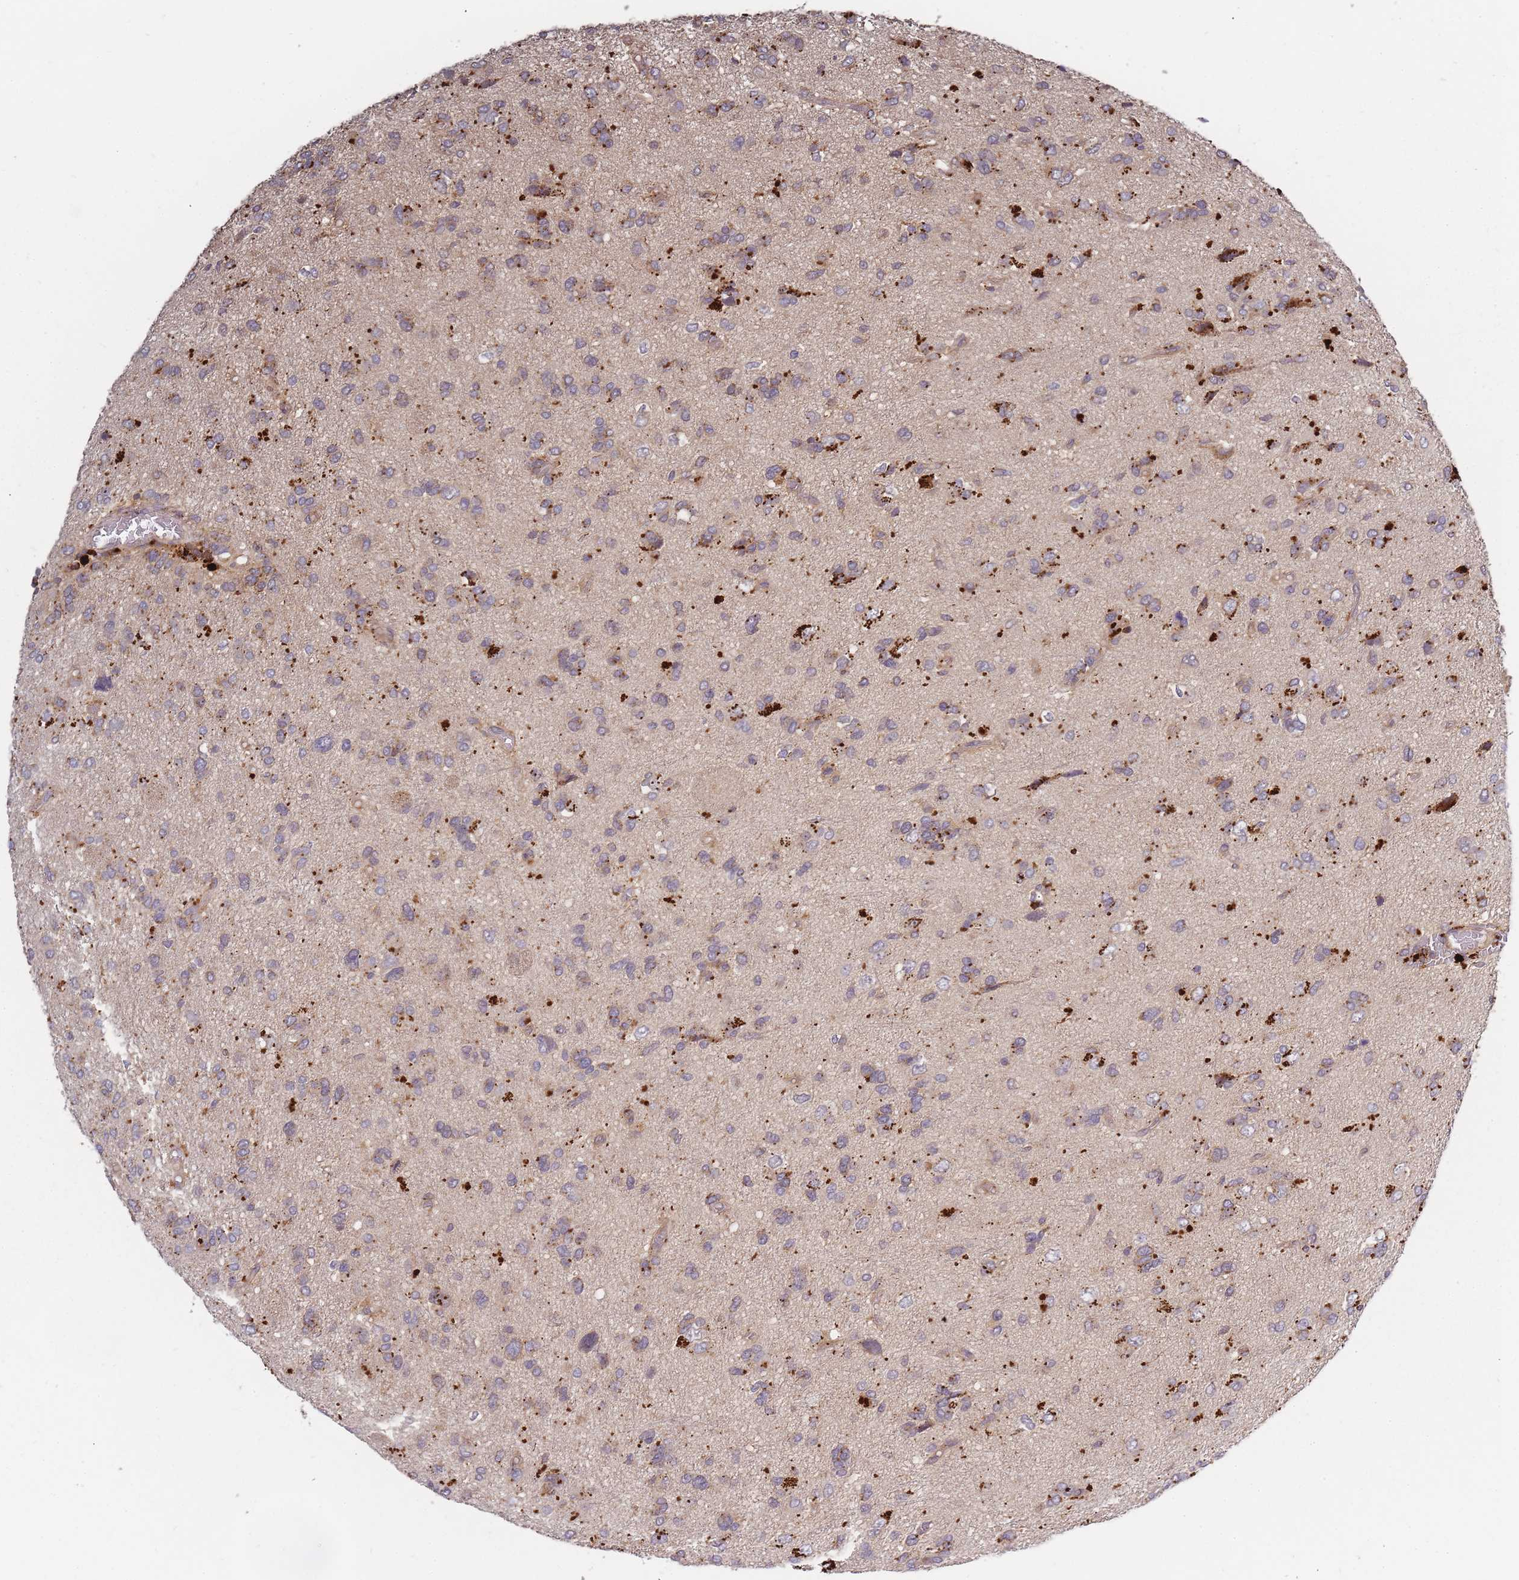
{"staining": {"intensity": "weak", "quantity": ">75%", "location": "cytoplasmic/membranous"}, "tissue": "glioma", "cell_type": "Tumor cells", "image_type": "cancer", "snomed": [{"axis": "morphology", "description": "Glioma, malignant, High grade"}, {"axis": "topography", "description": "Brain"}], "caption": "Immunohistochemical staining of malignant high-grade glioma displays low levels of weak cytoplasmic/membranous positivity in approximately >75% of tumor cells.", "gene": "ATG5", "patient": {"sex": "female", "age": 59}}